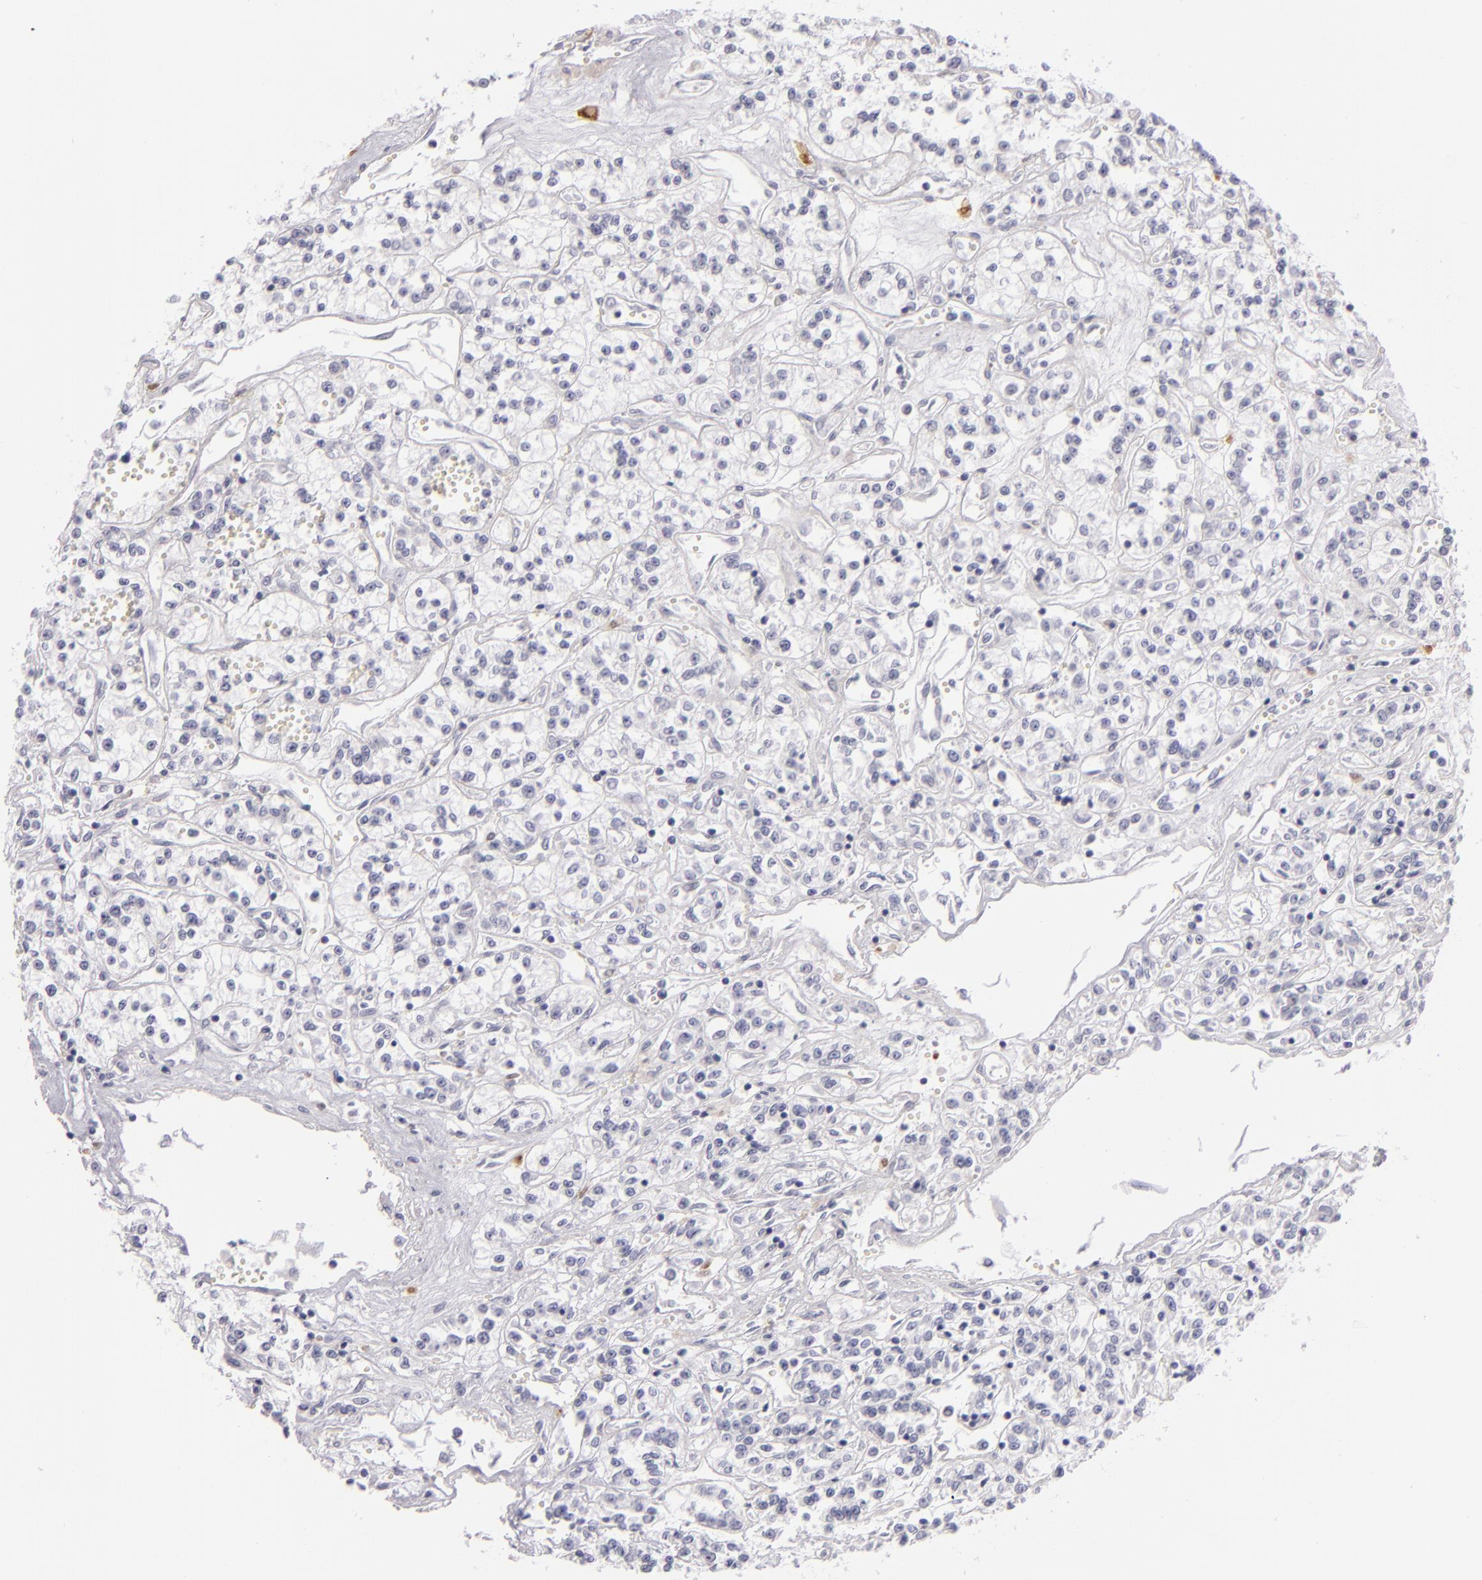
{"staining": {"intensity": "negative", "quantity": "none", "location": "none"}, "tissue": "renal cancer", "cell_type": "Tumor cells", "image_type": "cancer", "snomed": [{"axis": "morphology", "description": "Adenocarcinoma, NOS"}, {"axis": "topography", "description": "Kidney"}], "caption": "High magnification brightfield microscopy of adenocarcinoma (renal) stained with DAB (3,3'-diaminobenzidine) (brown) and counterstained with hematoxylin (blue): tumor cells show no significant expression.", "gene": "F13A1", "patient": {"sex": "female", "age": 76}}